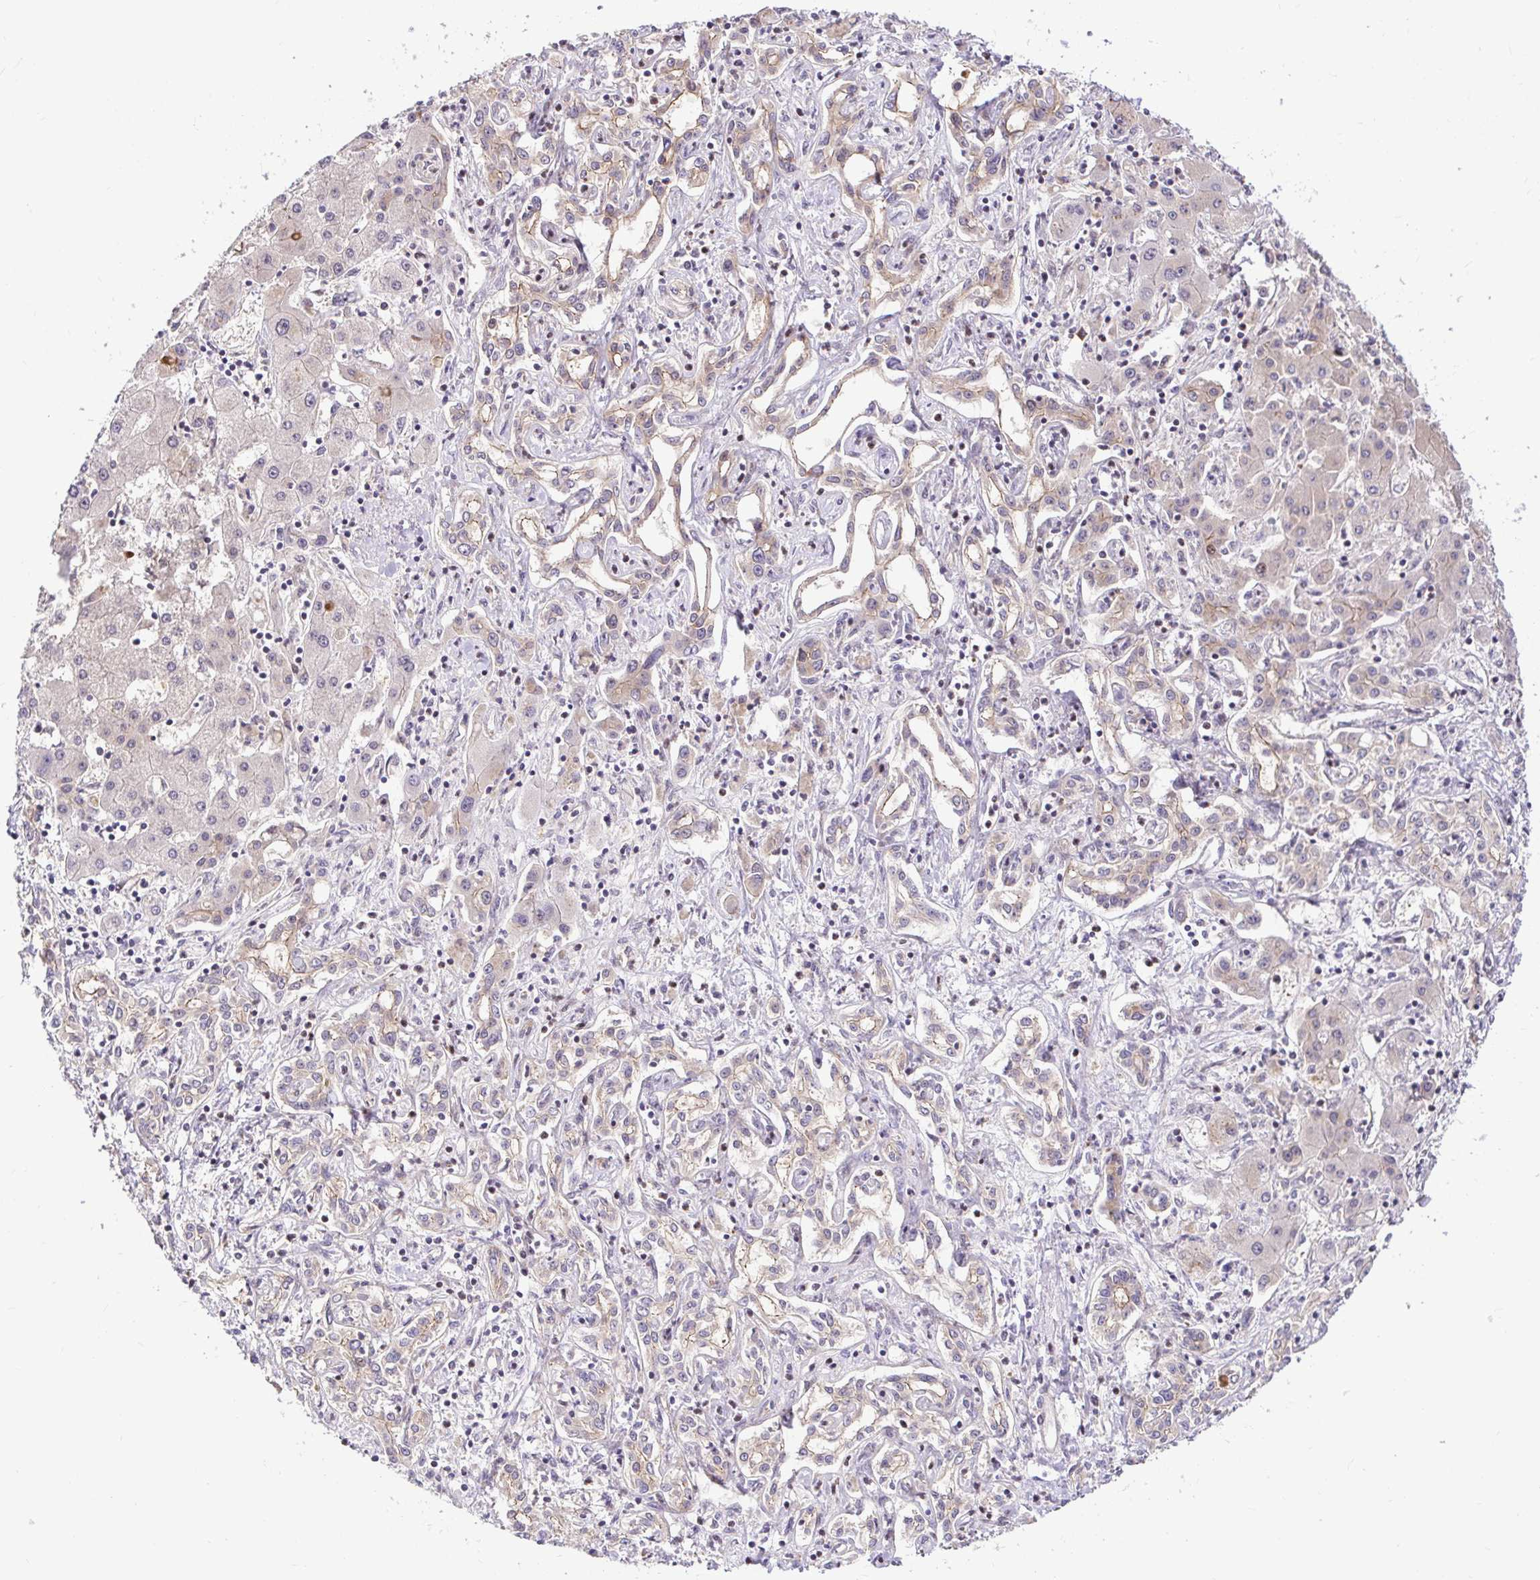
{"staining": {"intensity": "weak", "quantity": "25%-75%", "location": "cytoplasmic/membranous"}, "tissue": "liver cancer", "cell_type": "Tumor cells", "image_type": "cancer", "snomed": [{"axis": "morphology", "description": "Cholangiocarcinoma"}, {"axis": "topography", "description": "Liver"}], "caption": "A photomicrograph showing weak cytoplasmic/membranous positivity in approximately 25%-75% of tumor cells in cholangiocarcinoma (liver), as visualized by brown immunohistochemical staining.", "gene": "TRIM55", "patient": {"sex": "female", "age": 64}}